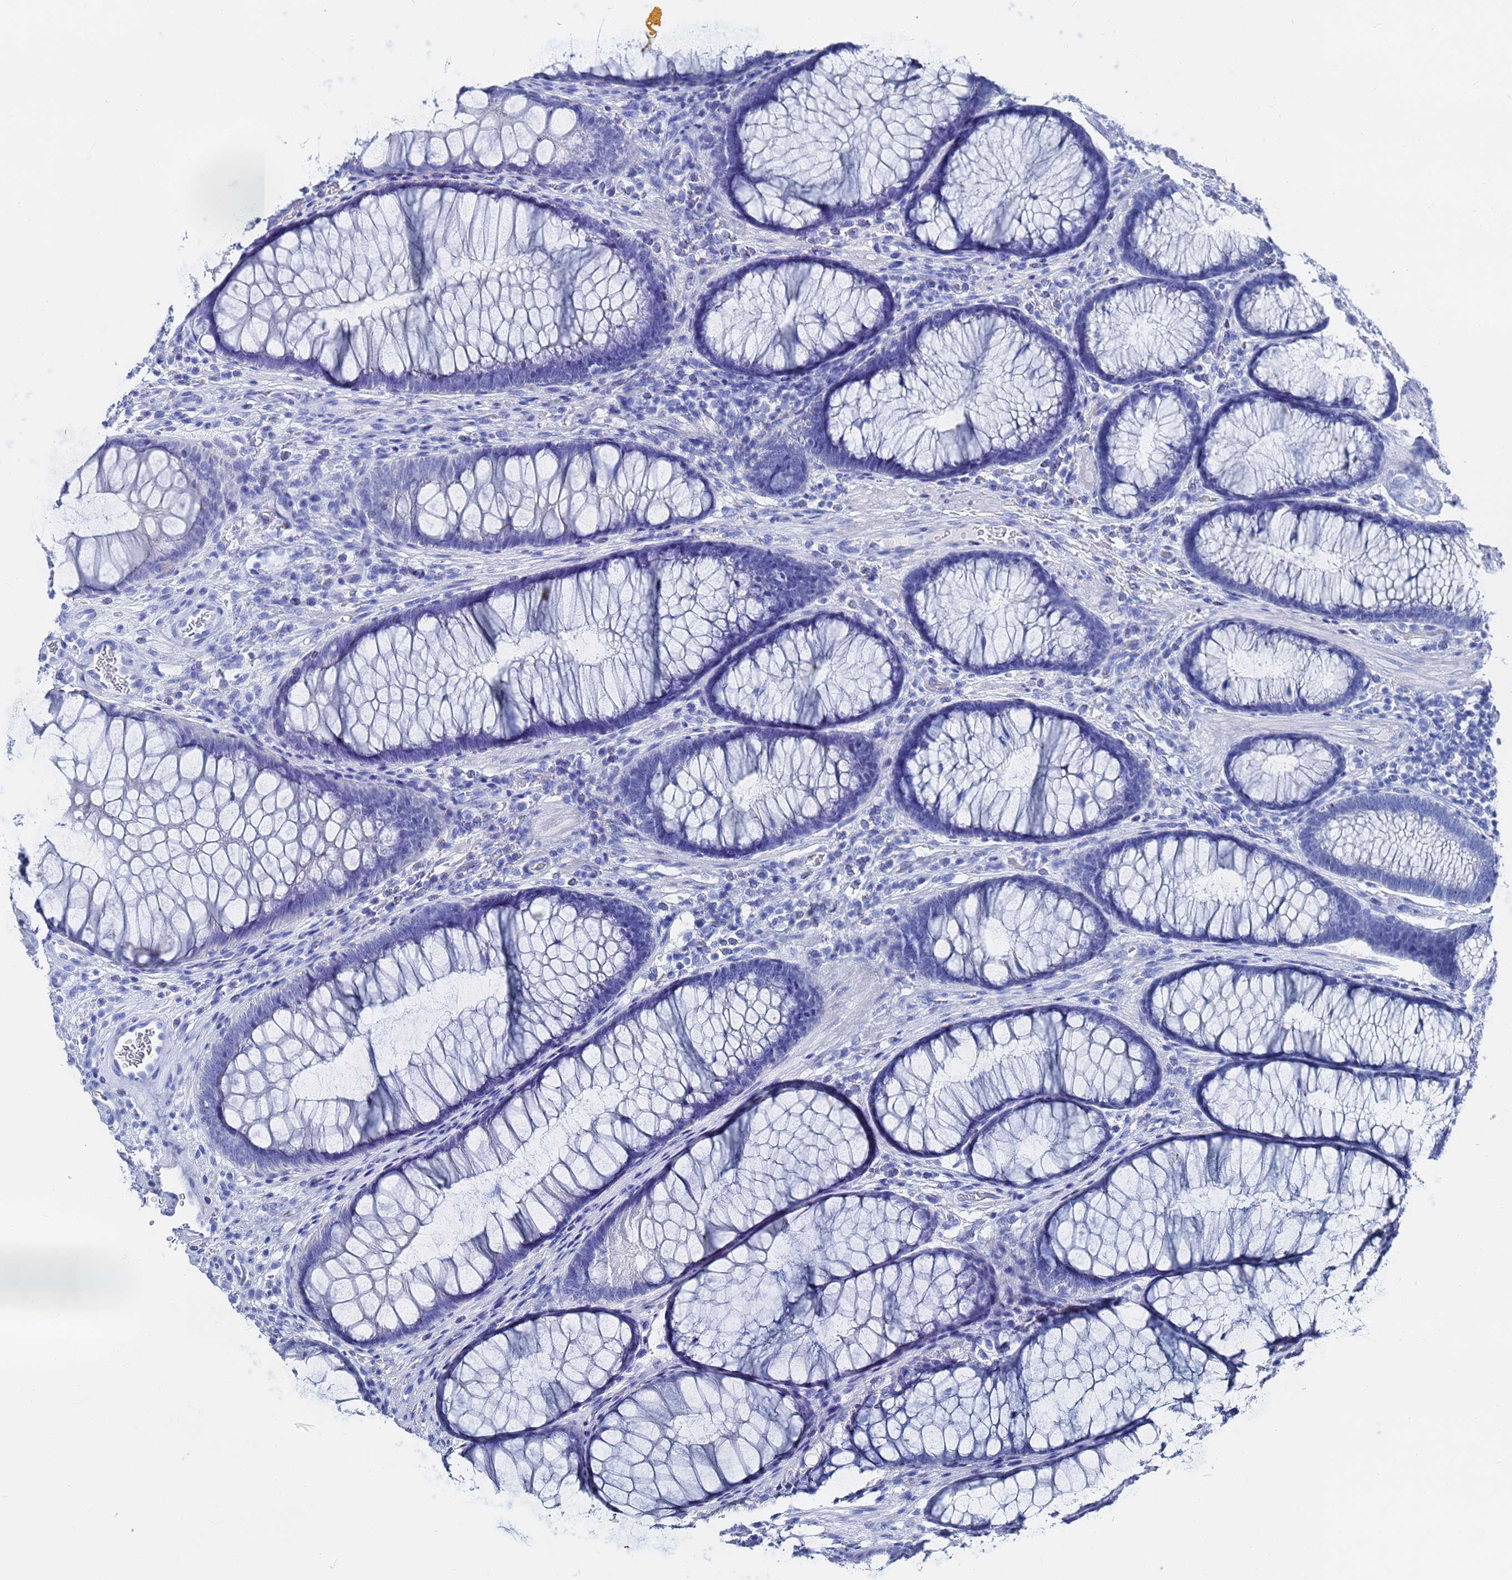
{"staining": {"intensity": "negative", "quantity": "none", "location": "none"}, "tissue": "colon", "cell_type": "Endothelial cells", "image_type": "normal", "snomed": [{"axis": "morphology", "description": "Normal tissue, NOS"}, {"axis": "topography", "description": "Colon"}], "caption": "Immunohistochemistry image of benign colon stained for a protein (brown), which reveals no staining in endothelial cells. (DAB IHC with hematoxylin counter stain).", "gene": "GGT1", "patient": {"sex": "female", "age": 82}}